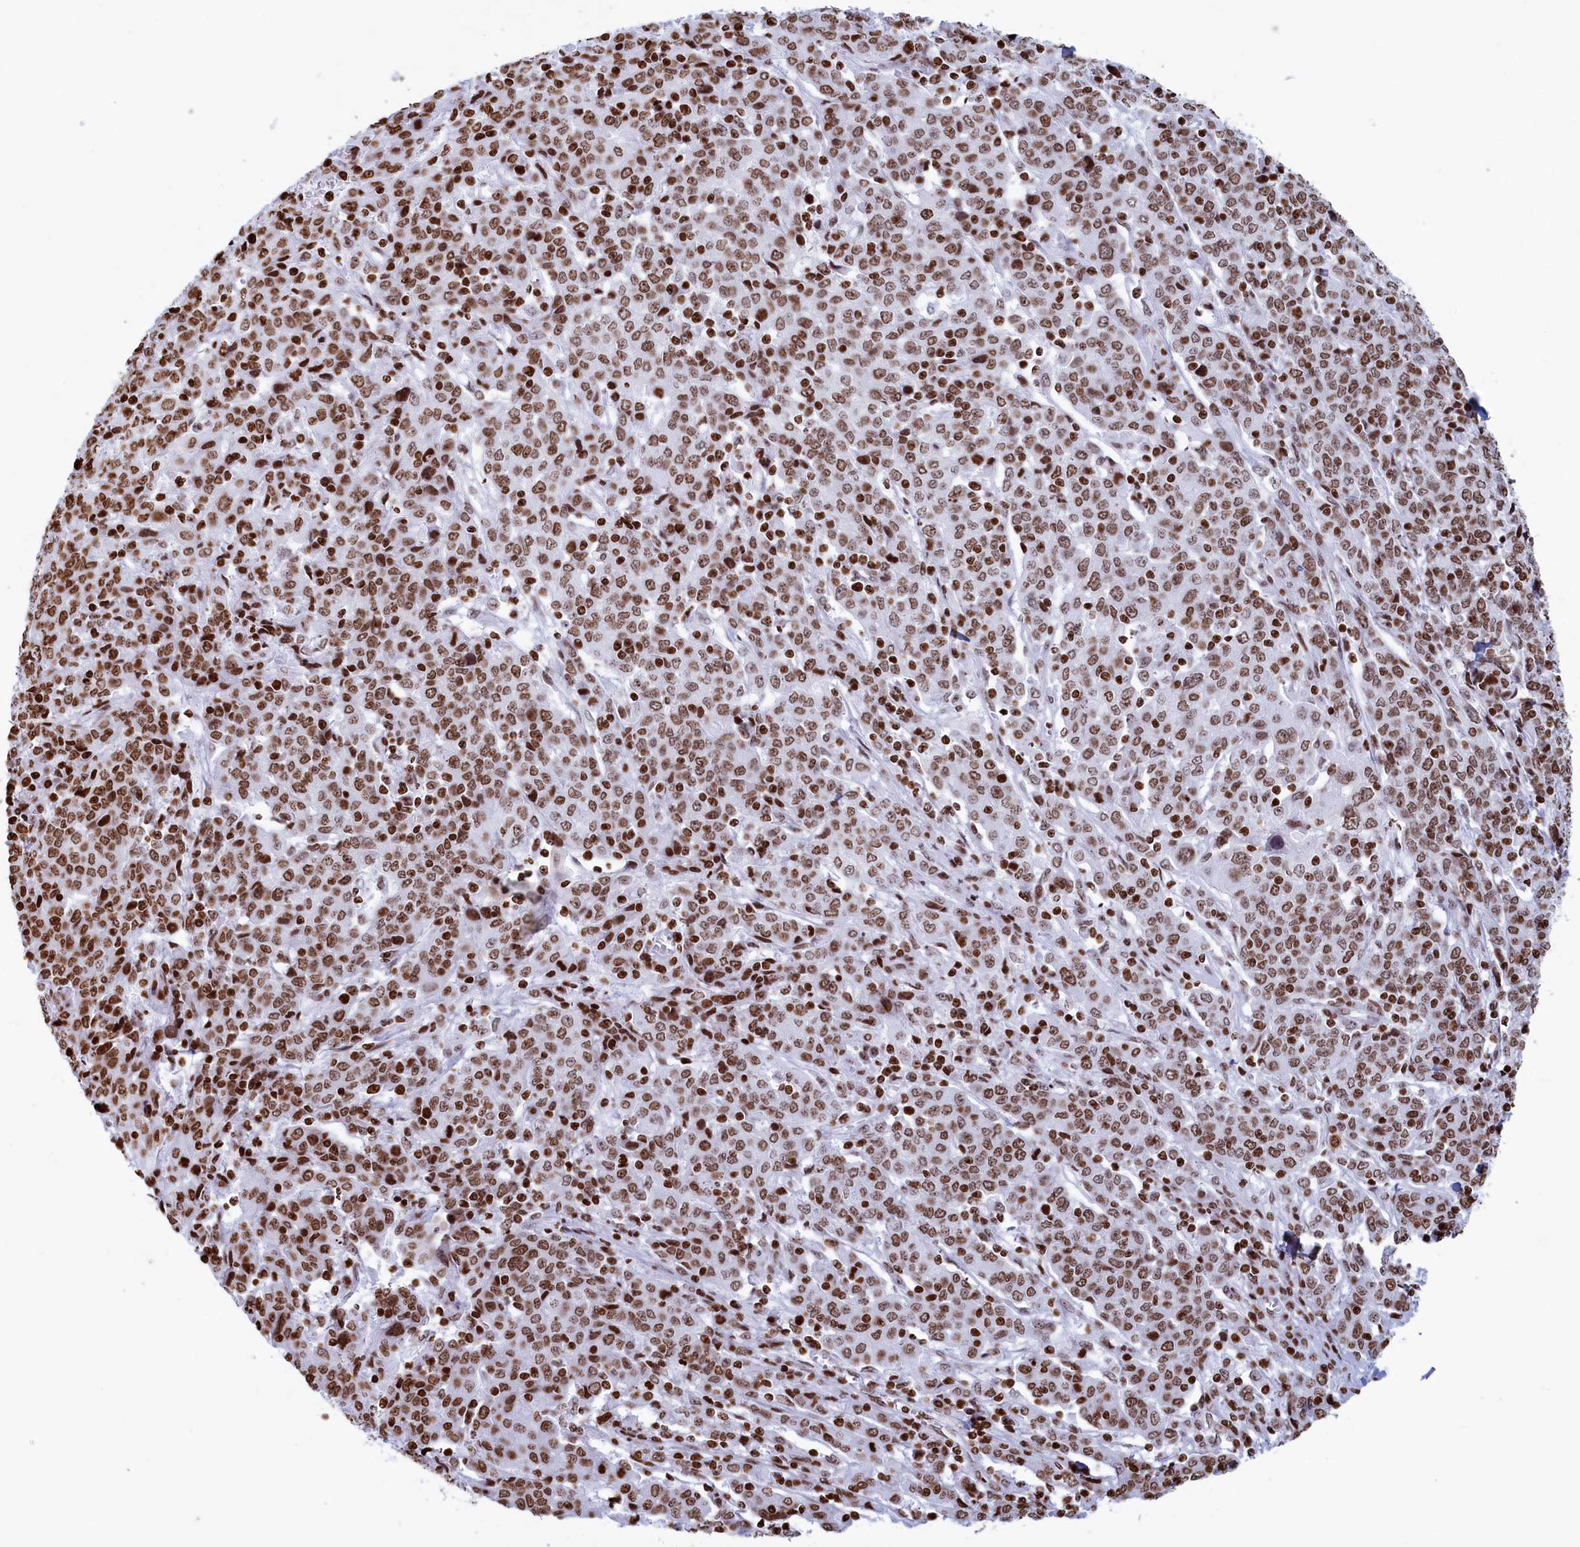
{"staining": {"intensity": "moderate", "quantity": ">75%", "location": "nuclear"}, "tissue": "cervical cancer", "cell_type": "Tumor cells", "image_type": "cancer", "snomed": [{"axis": "morphology", "description": "Squamous cell carcinoma, NOS"}, {"axis": "topography", "description": "Cervix"}], "caption": "Immunohistochemistry micrograph of neoplastic tissue: squamous cell carcinoma (cervical) stained using IHC displays medium levels of moderate protein expression localized specifically in the nuclear of tumor cells, appearing as a nuclear brown color.", "gene": "APOBEC3A", "patient": {"sex": "female", "age": 67}}